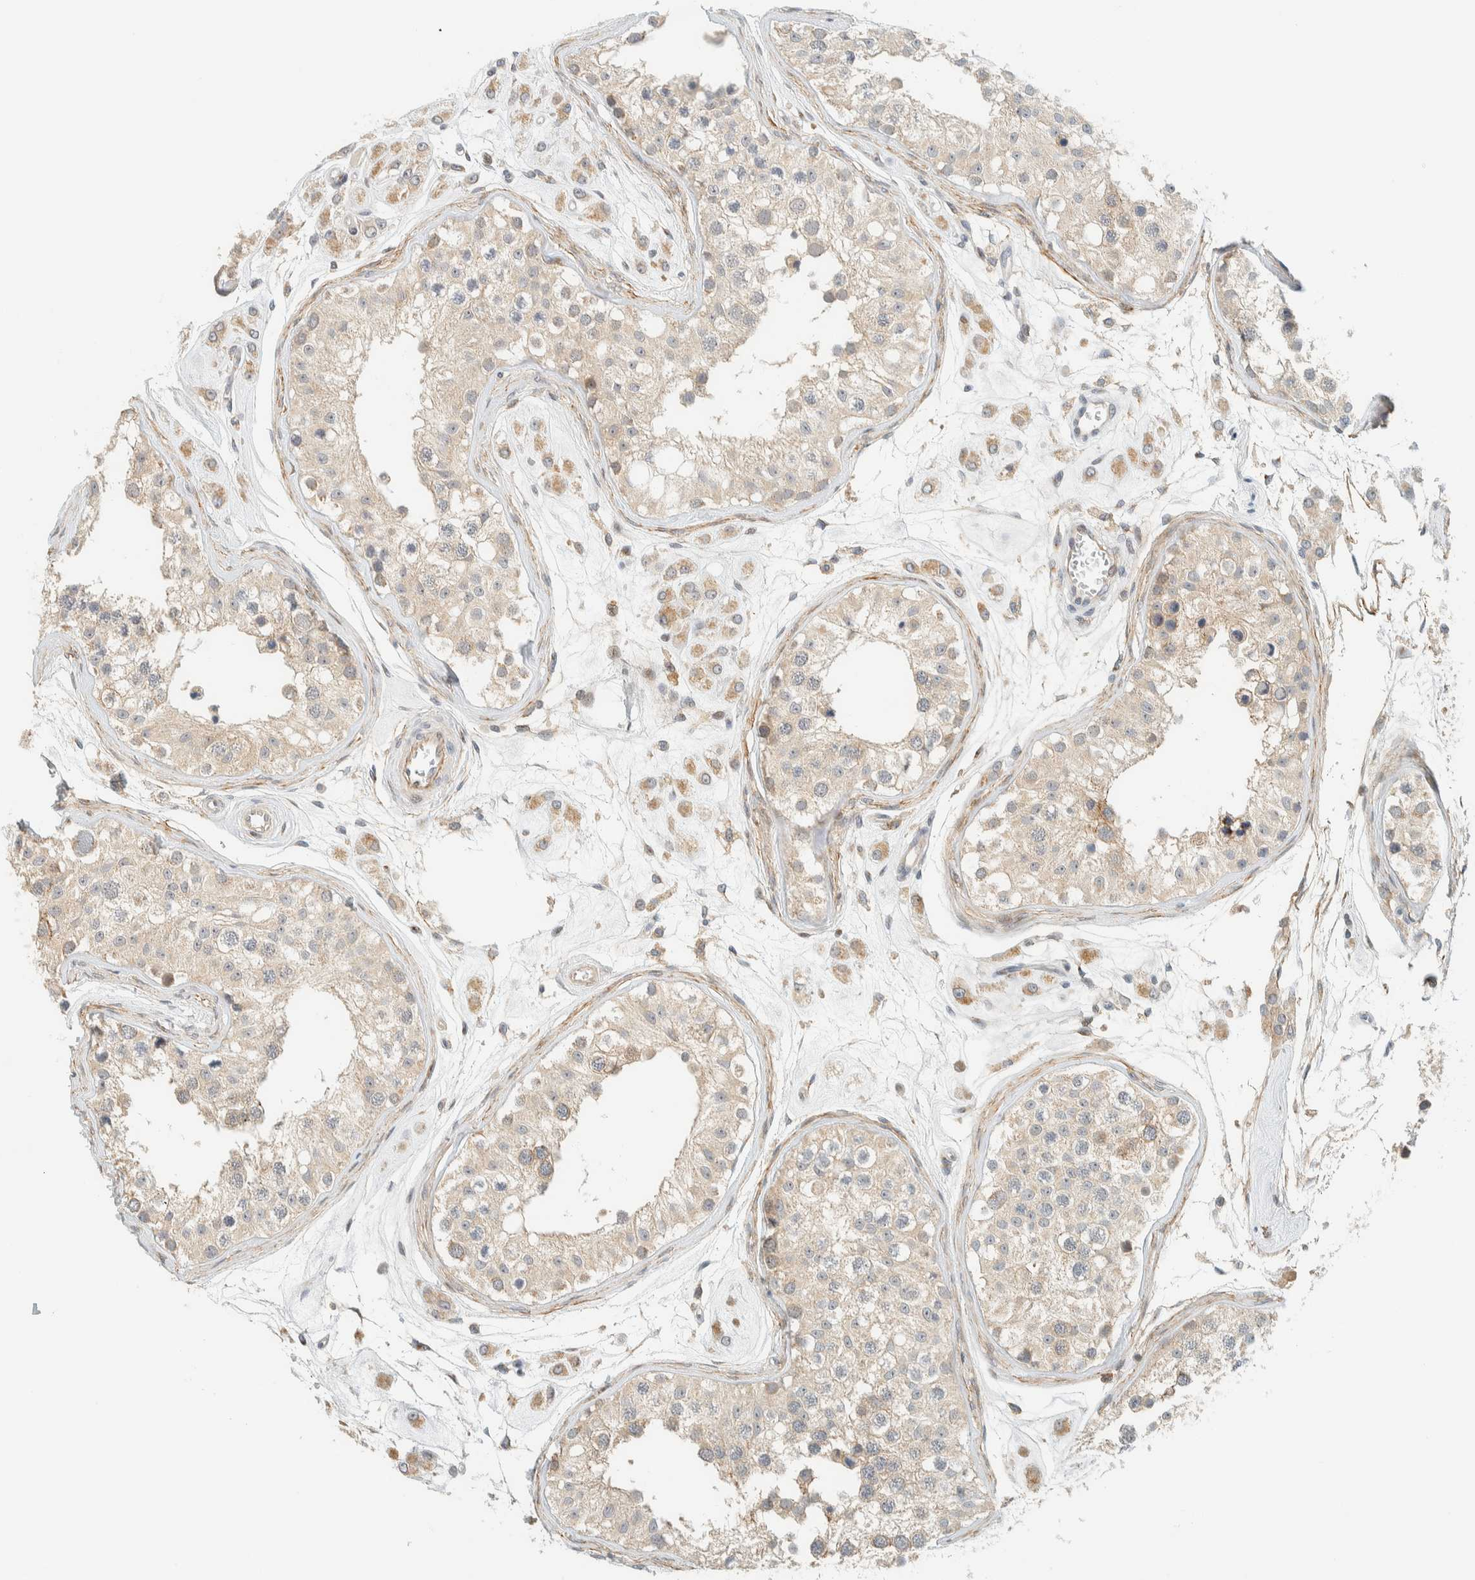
{"staining": {"intensity": "weak", "quantity": "25%-75%", "location": "cytoplasmic/membranous"}, "tissue": "testis", "cell_type": "Cells in seminiferous ducts", "image_type": "normal", "snomed": [{"axis": "morphology", "description": "Normal tissue, NOS"}, {"axis": "morphology", "description": "Adenocarcinoma, metastatic, NOS"}, {"axis": "topography", "description": "Testis"}], "caption": "A brown stain shows weak cytoplasmic/membranous staining of a protein in cells in seminiferous ducts of normal testis.", "gene": "CCDC171", "patient": {"sex": "male", "age": 26}}